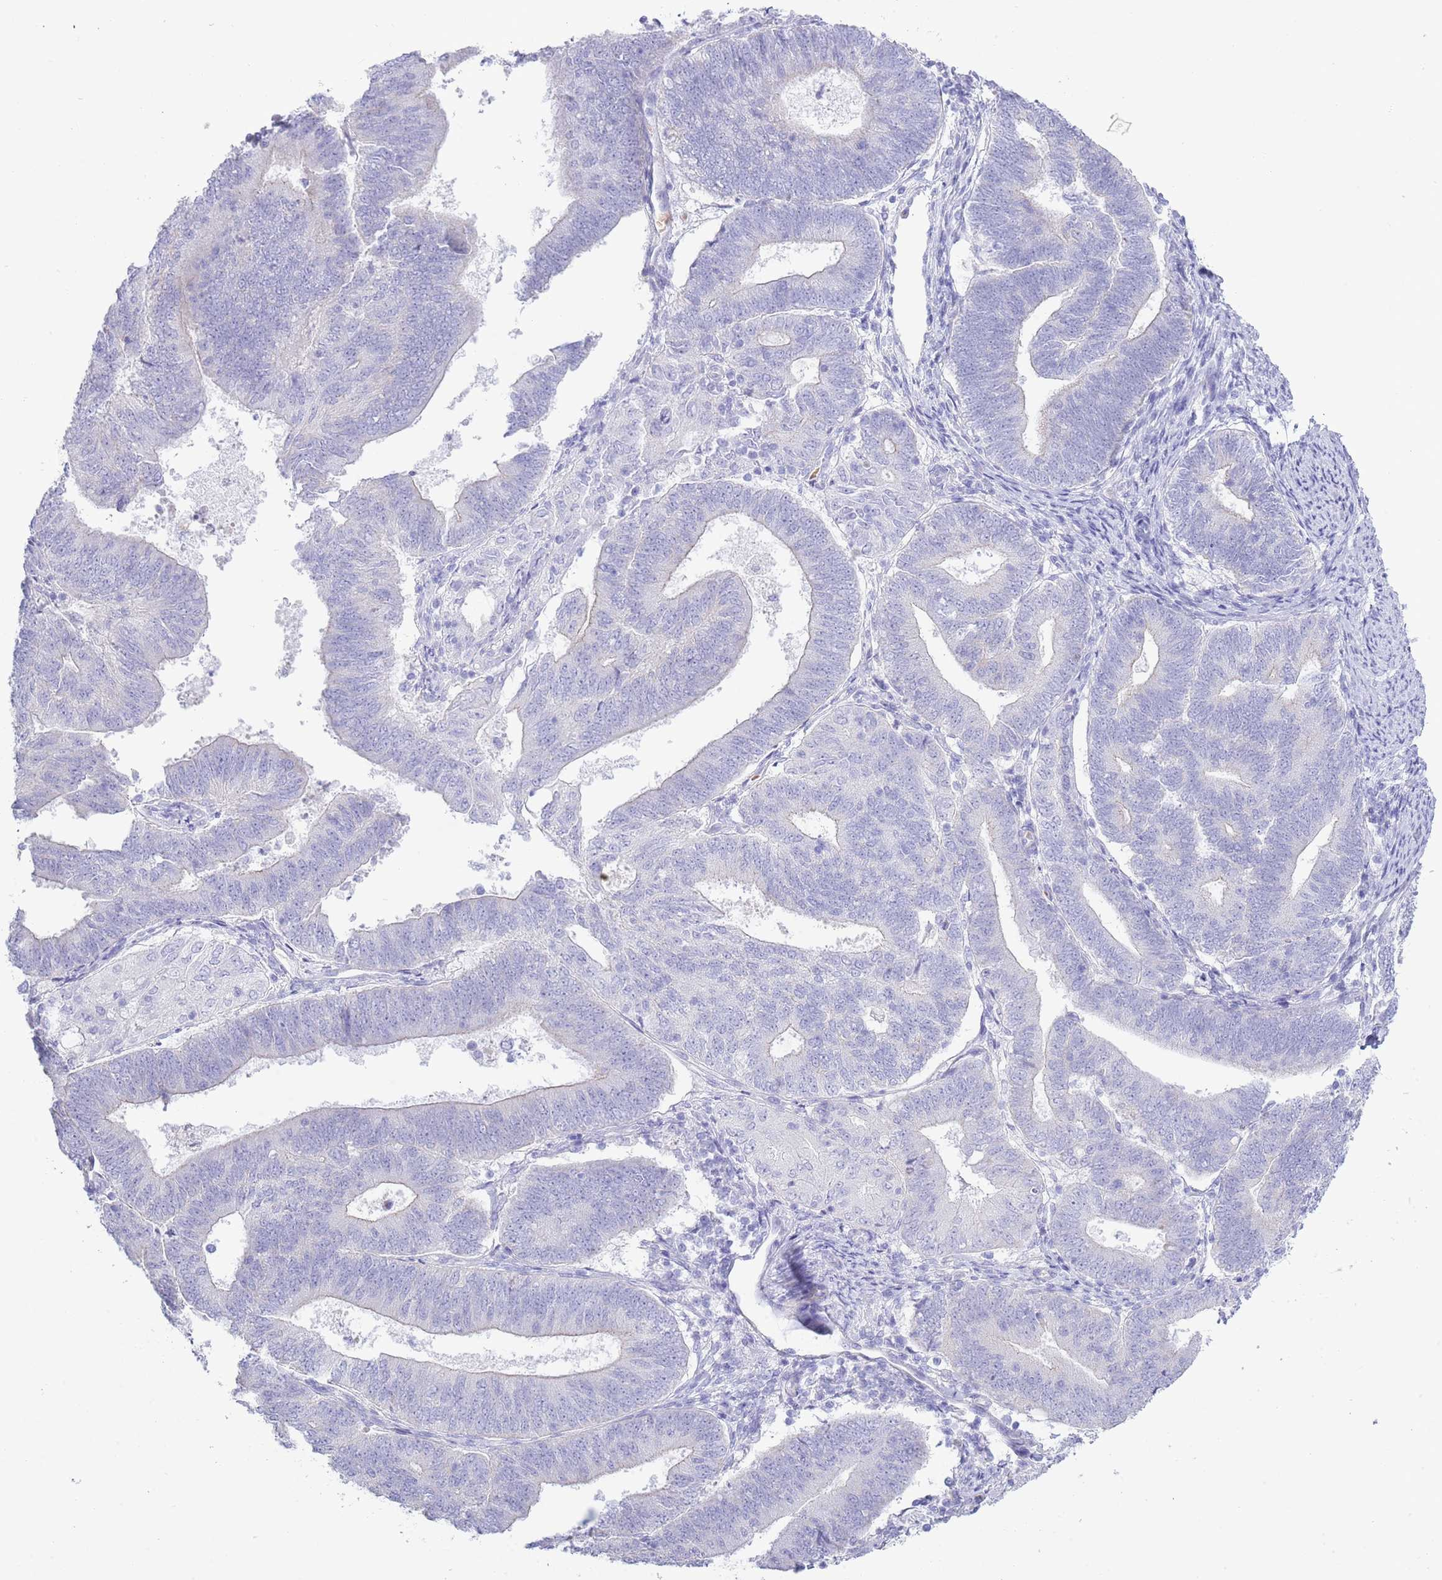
{"staining": {"intensity": "negative", "quantity": "none", "location": "none"}, "tissue": "endometrial cancer", "cell_type": "Tumor cells", "image_type": "cancer", "snomed": [{"axis": "morphology", "description": "Adenocarcinoma, NOS"}, {"axis": "topography", "description": "Endometrium"}], "caption": "DAB (3,3'-diaminobenzidine) immunohistochemical staining of human adenocarcinoma (endometrial) exhibits no significant expression in tumor cells.", "gene": "ACR", "patient": {"sex": "female", "age": 70}}